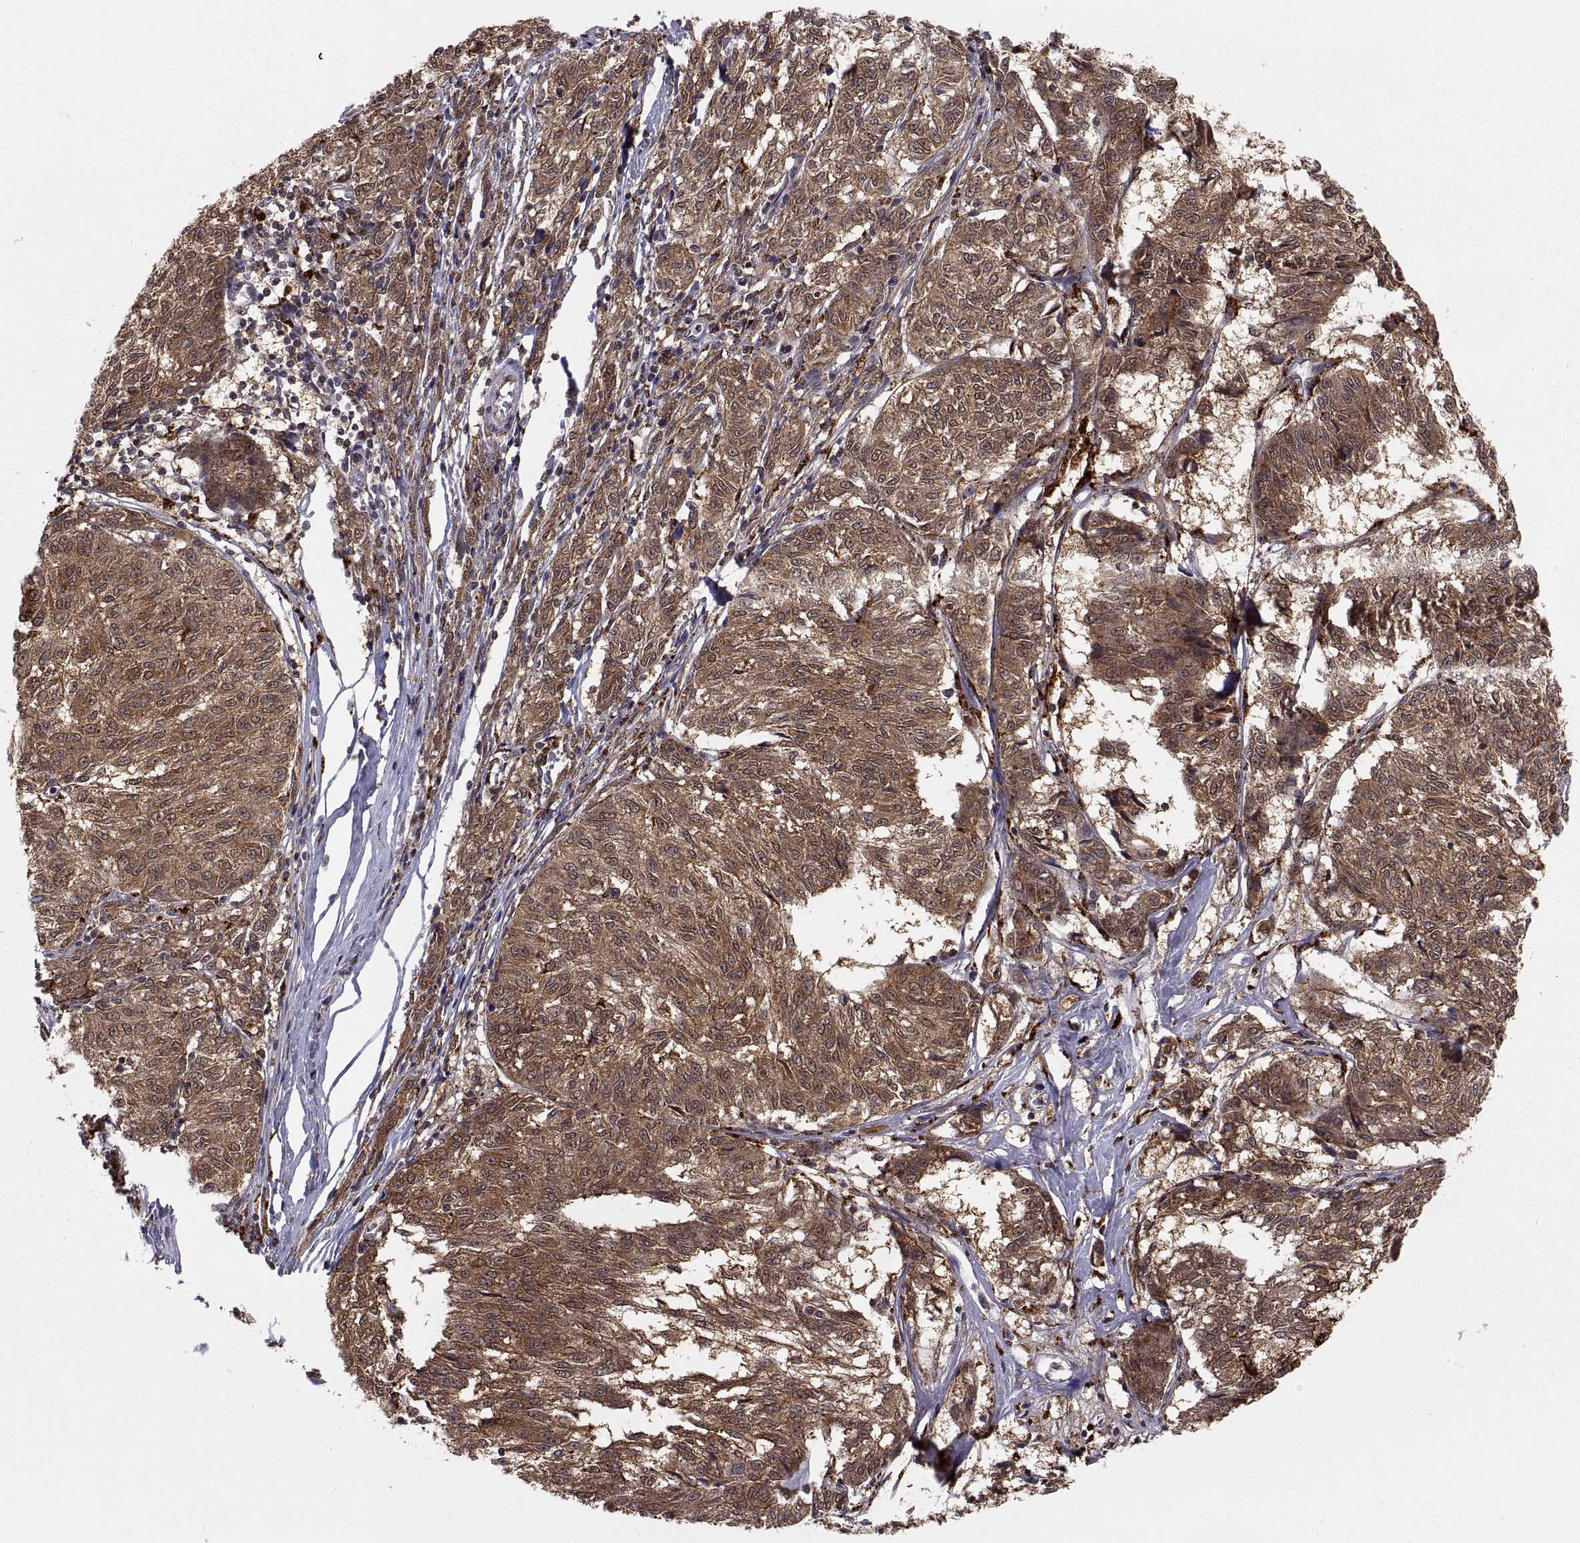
{"staining": {"intensity": "strong", "quantity": ">75%", "location": "cytoplasmic/membranous"}, "tissue": "melanoma", "cell_type": "Tumor cells", "image_type": "cancer", "snomed": [{"axis": "morphology", "description": "Malignant melanoma, NOS"}, {"axis": "topography", "description": "Skin"}], "caption": "Protein analysis of malignant melanoma tissue reveals strong cytoplasmic/membranous positivity in approximately >75% of tumor cells.", "gene": "PSMC2", "patient": {"sex": "female", "age": 72}}